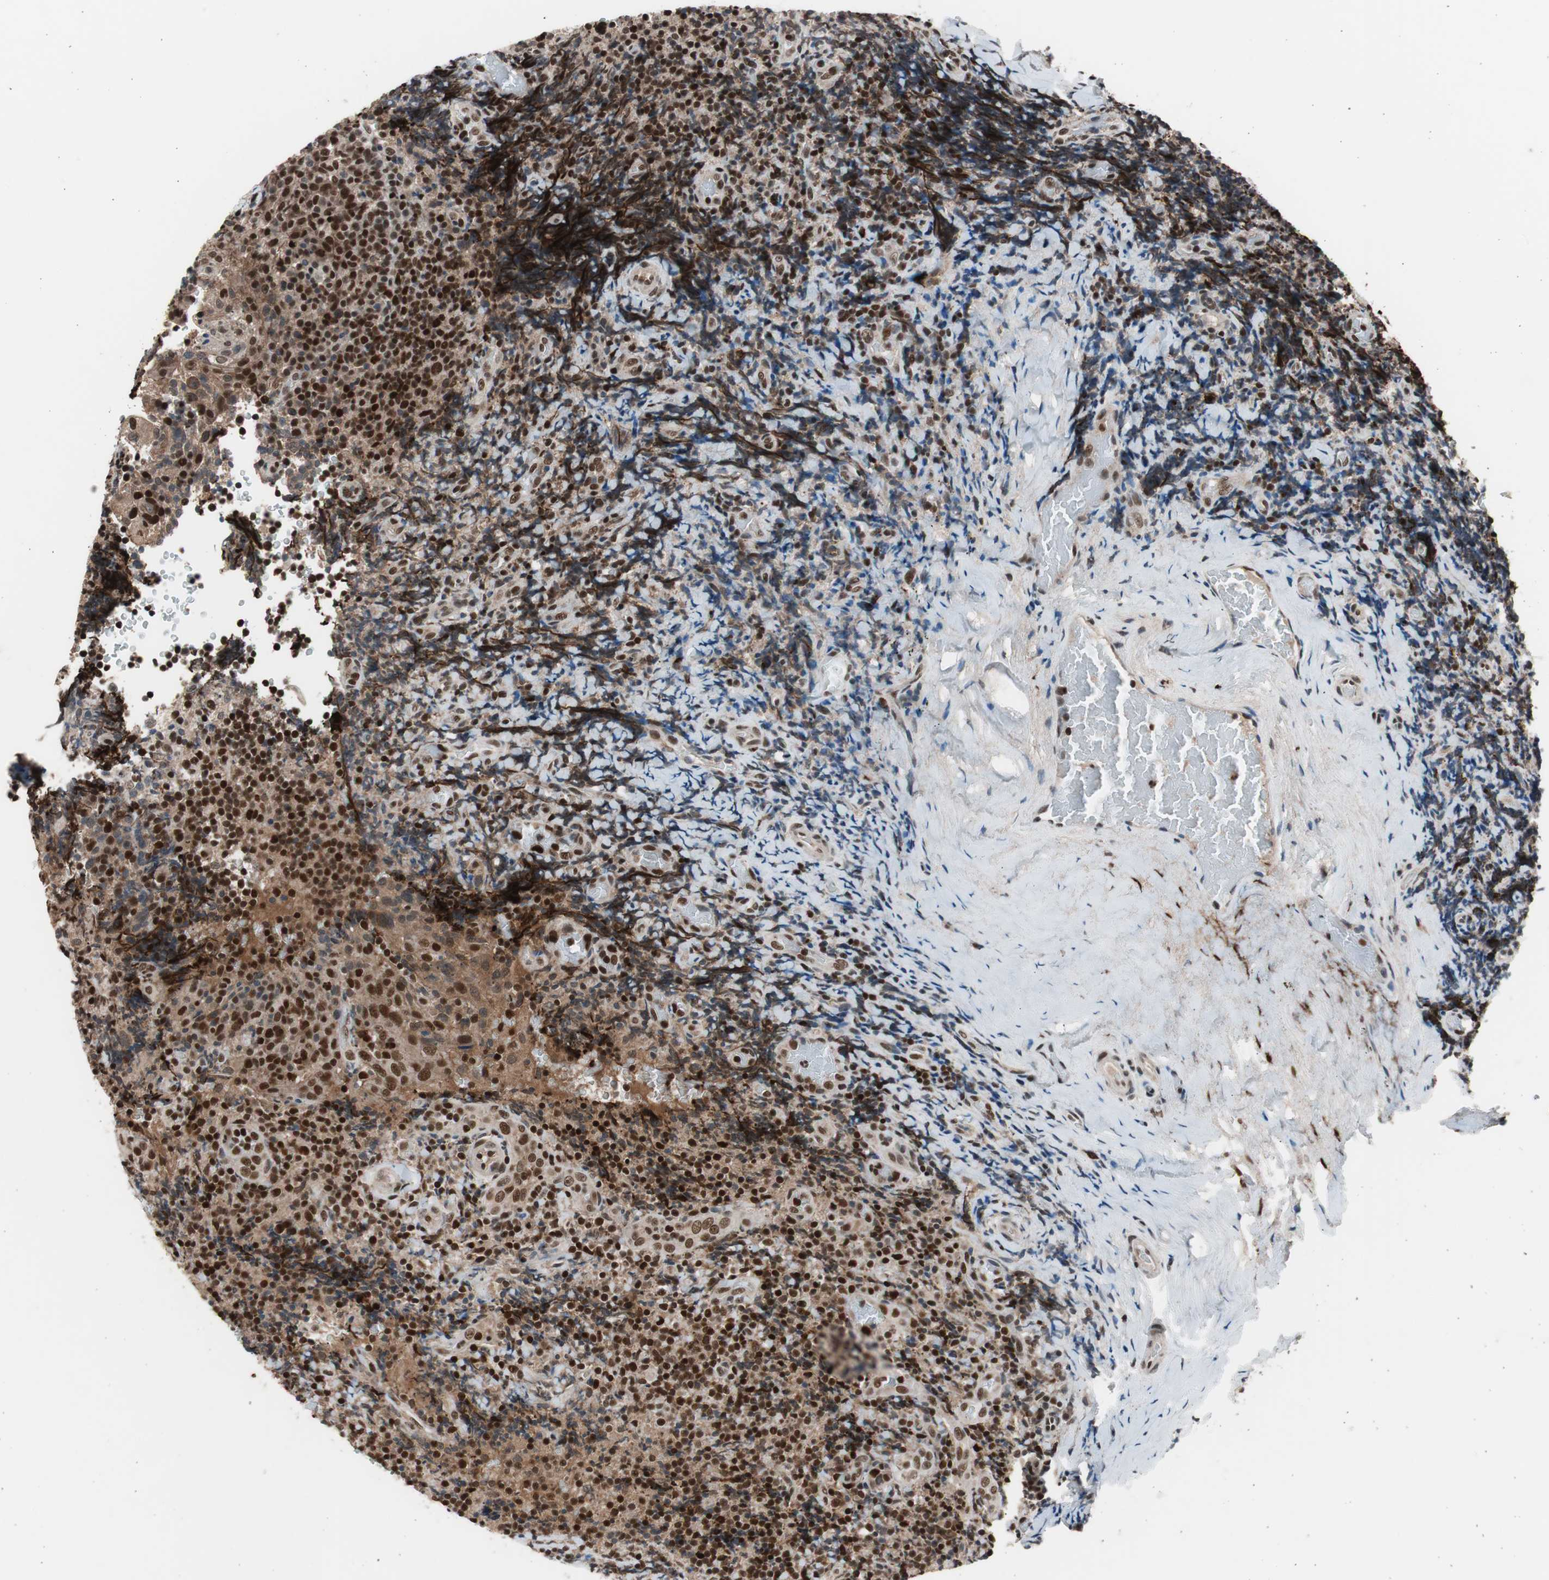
{"staining": {"intensity": "strong", "quantity": ">75%", "location": "nuclear"}, "tissue": "lymphoma", "cell_type": "Tumor cells", "image_type": "cancer", "snomed": [{"axis": "morphology", "description": "Malignant lymphoma, non-Hodgkin's type, High grade"}, {"axis": "topography", "description": "Tonsil"}], "caption": "This image demonstrates immunohistochemistry staining of human lymphoma, with high strong nuclear positivity in approximately >75% of tumor cells.", "gene": "RPA1", "patient": {"sex": "female", "age": 36}}